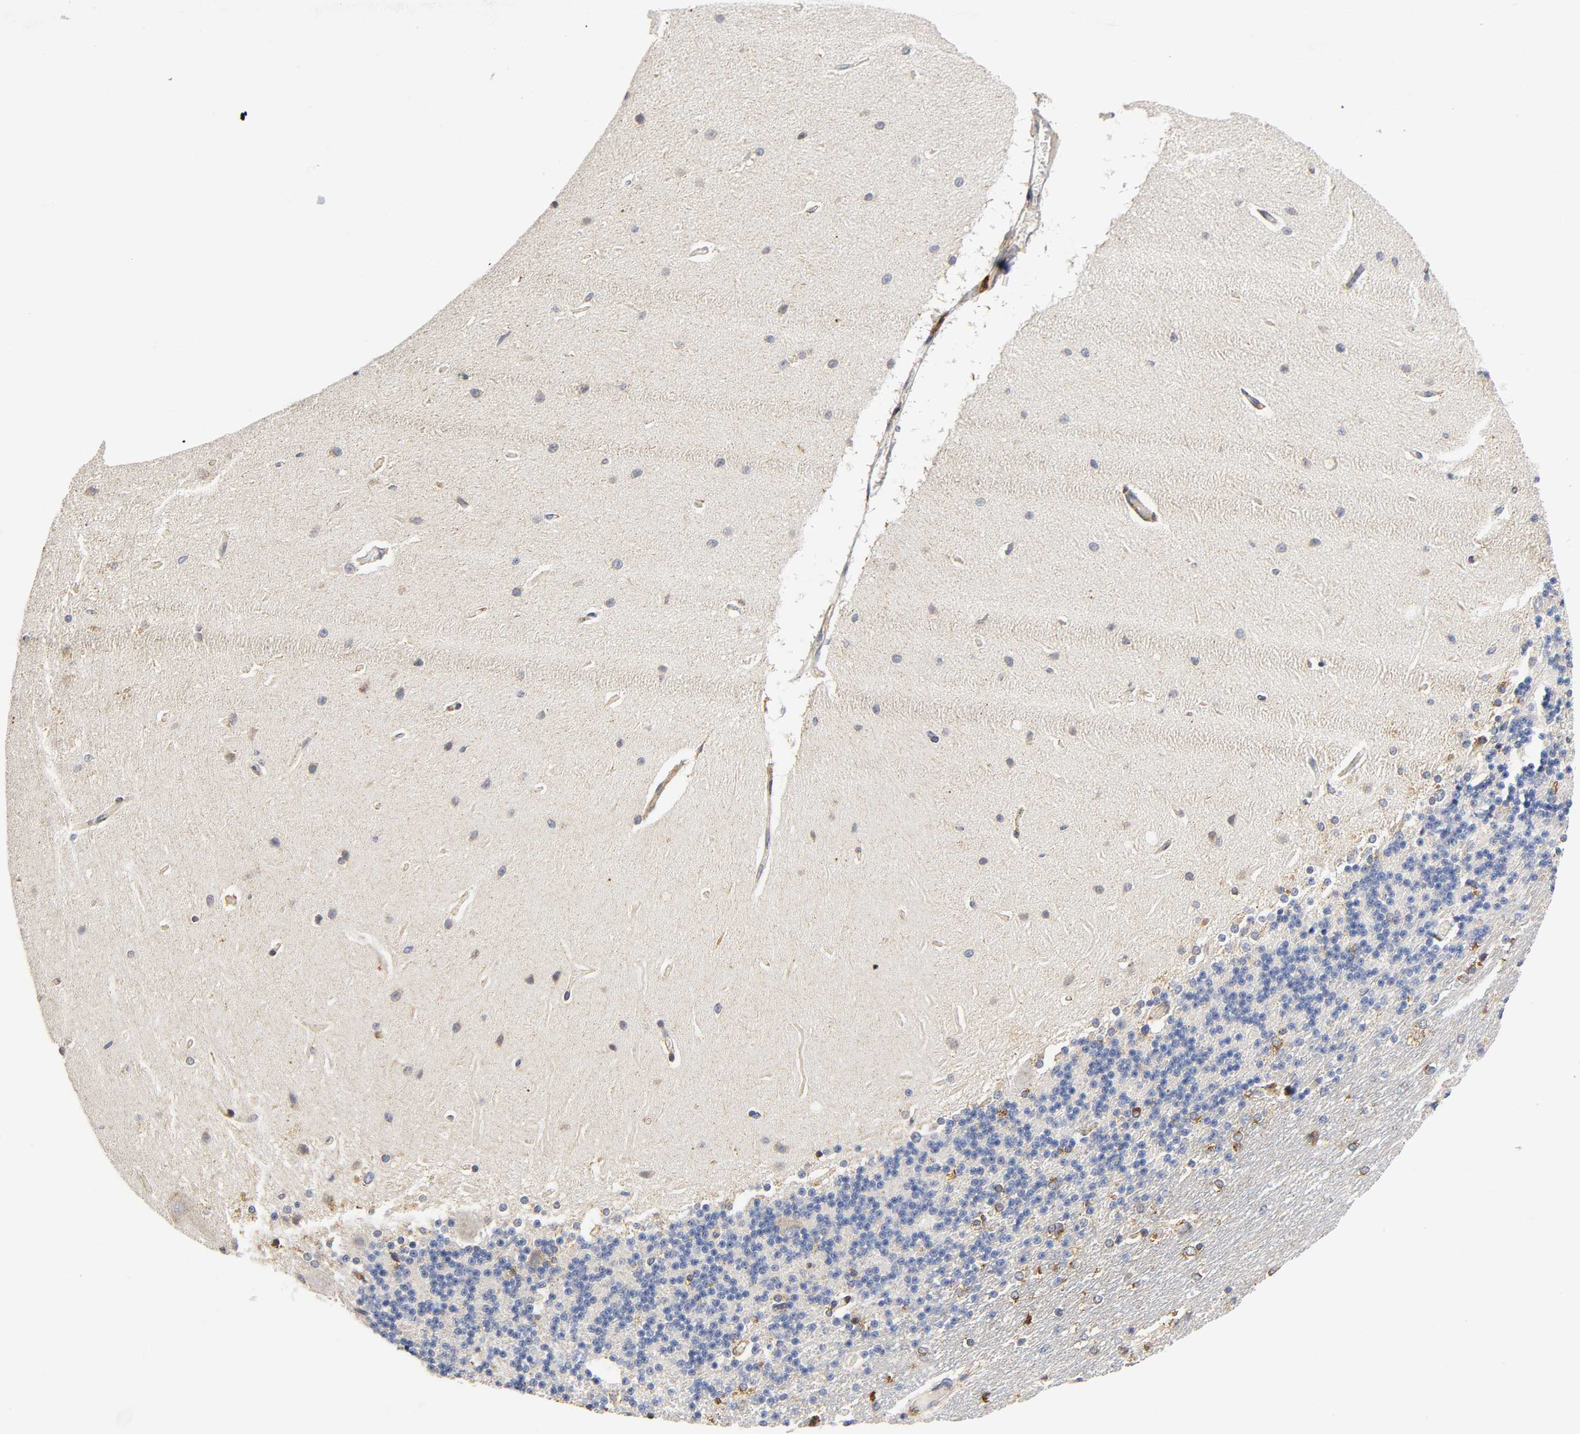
{"staining": {"intensity": "moderate", "quantity": "<25%", "location": "cytoplasmic/membranous"}, "tissue": "cerebellum", "cell_type": "Cells in granular layer", "image_type": "normal", "snomed": [{"axis": "morphology", "description": "Normal tissue, NOS"}, {"axis": "topography", "description": "Cerebellum"}], "caption": "Protein expression analysis of unremarkable human cerebellum reveals moderate cytoplasmic/membranous positivity in approximately <25% of cells in granular layer. (brown staining indicates protein expression, while blue staining denotes nuclei).", "gene": "SOS2", "patient": {"sex": "female", "age": 54}}